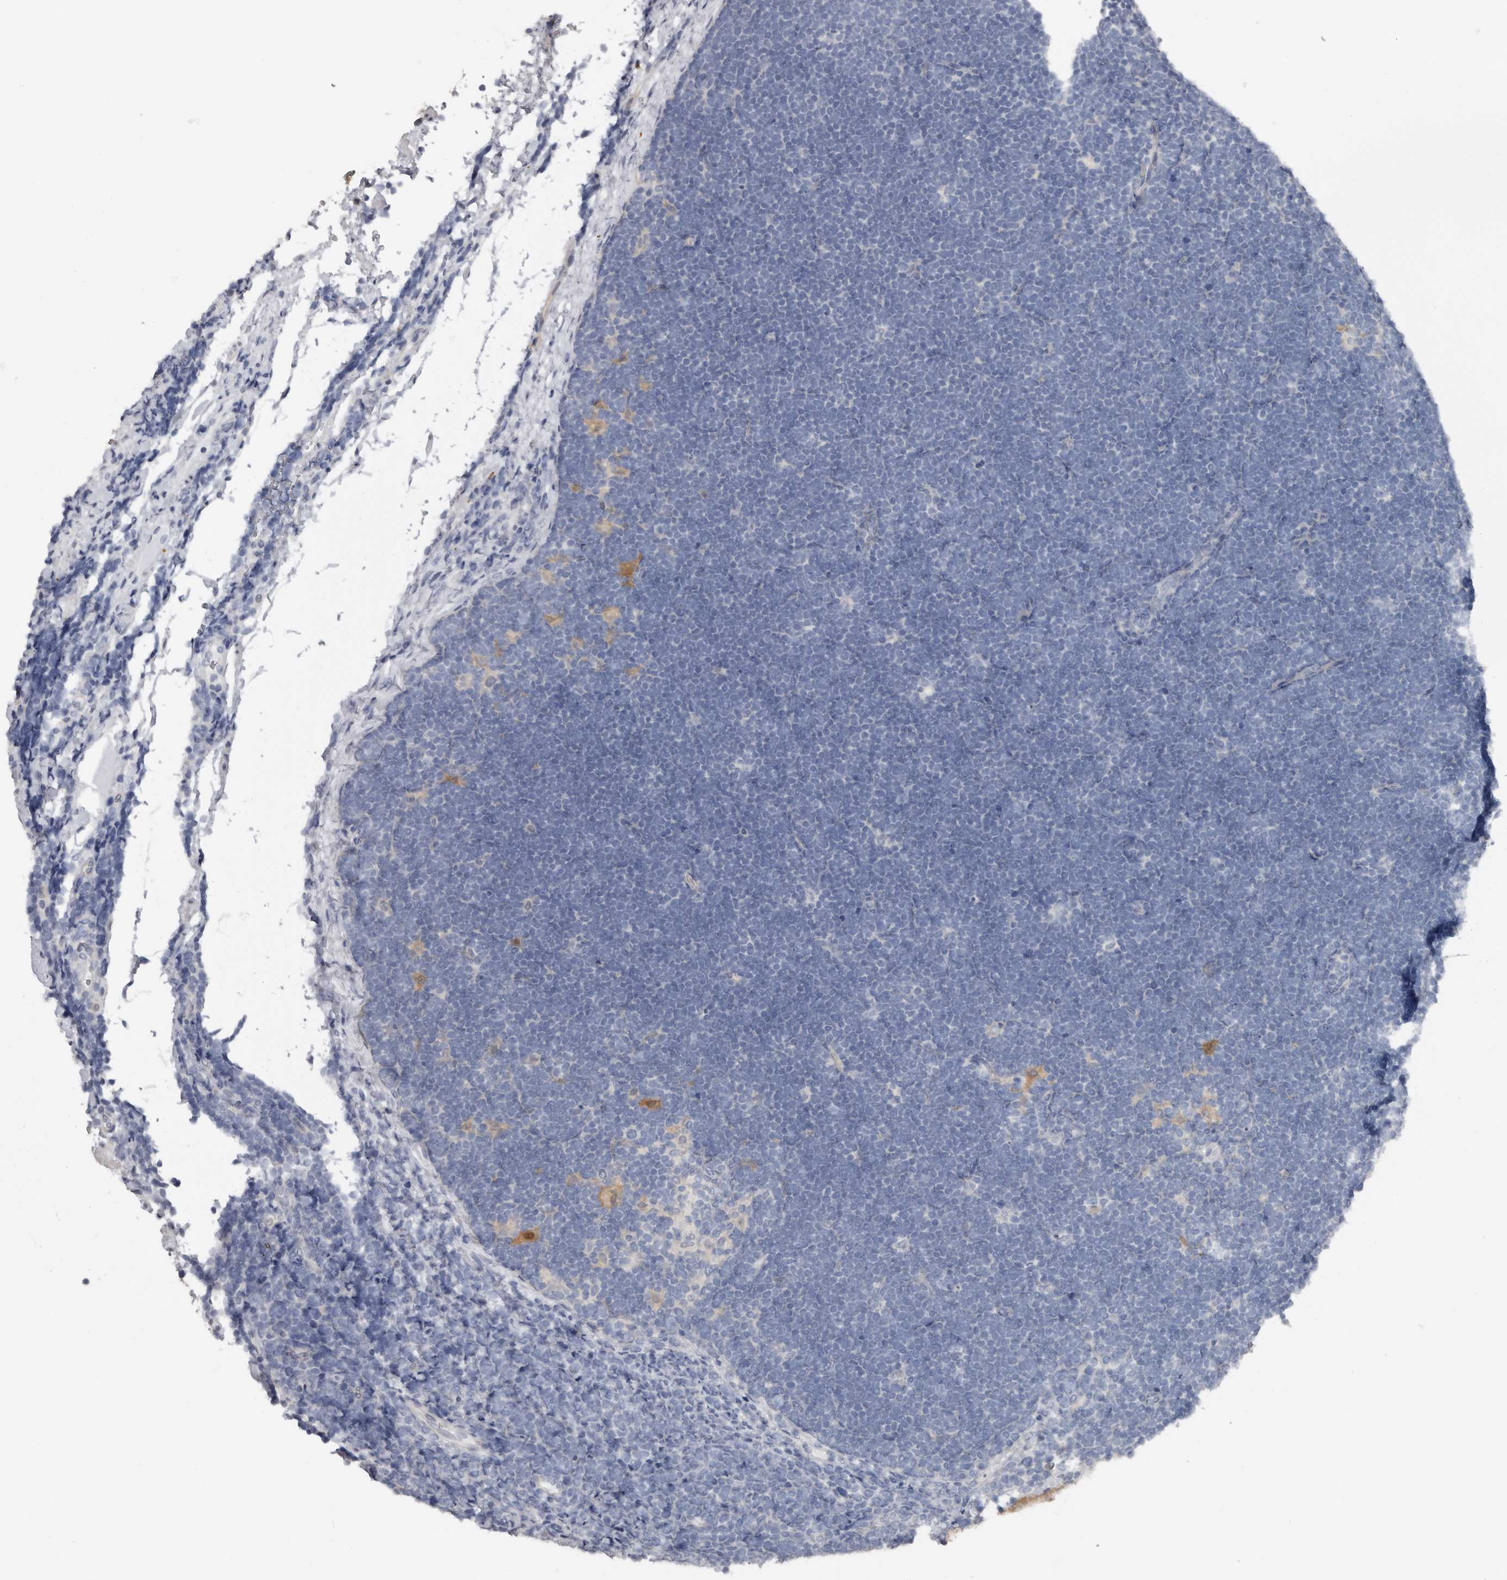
{"staining": {"intensity": "negative", "quantity": "none", "location": "none"}, "tissue": "lymphoma", "cell_type": "Tumor cells", "image_type": "cancer", "snomed": [{"axis": "morphology", "description": "Malignant lymphoma, non-Hodgkin's type, High grade"}, {"axis": "topography", "description": "Lymph node"}], "caption": "Tumor cells show no significant expression in lymphoma.", "gene": "FABP7", "patient": {"sex": "male", "age": 13}}